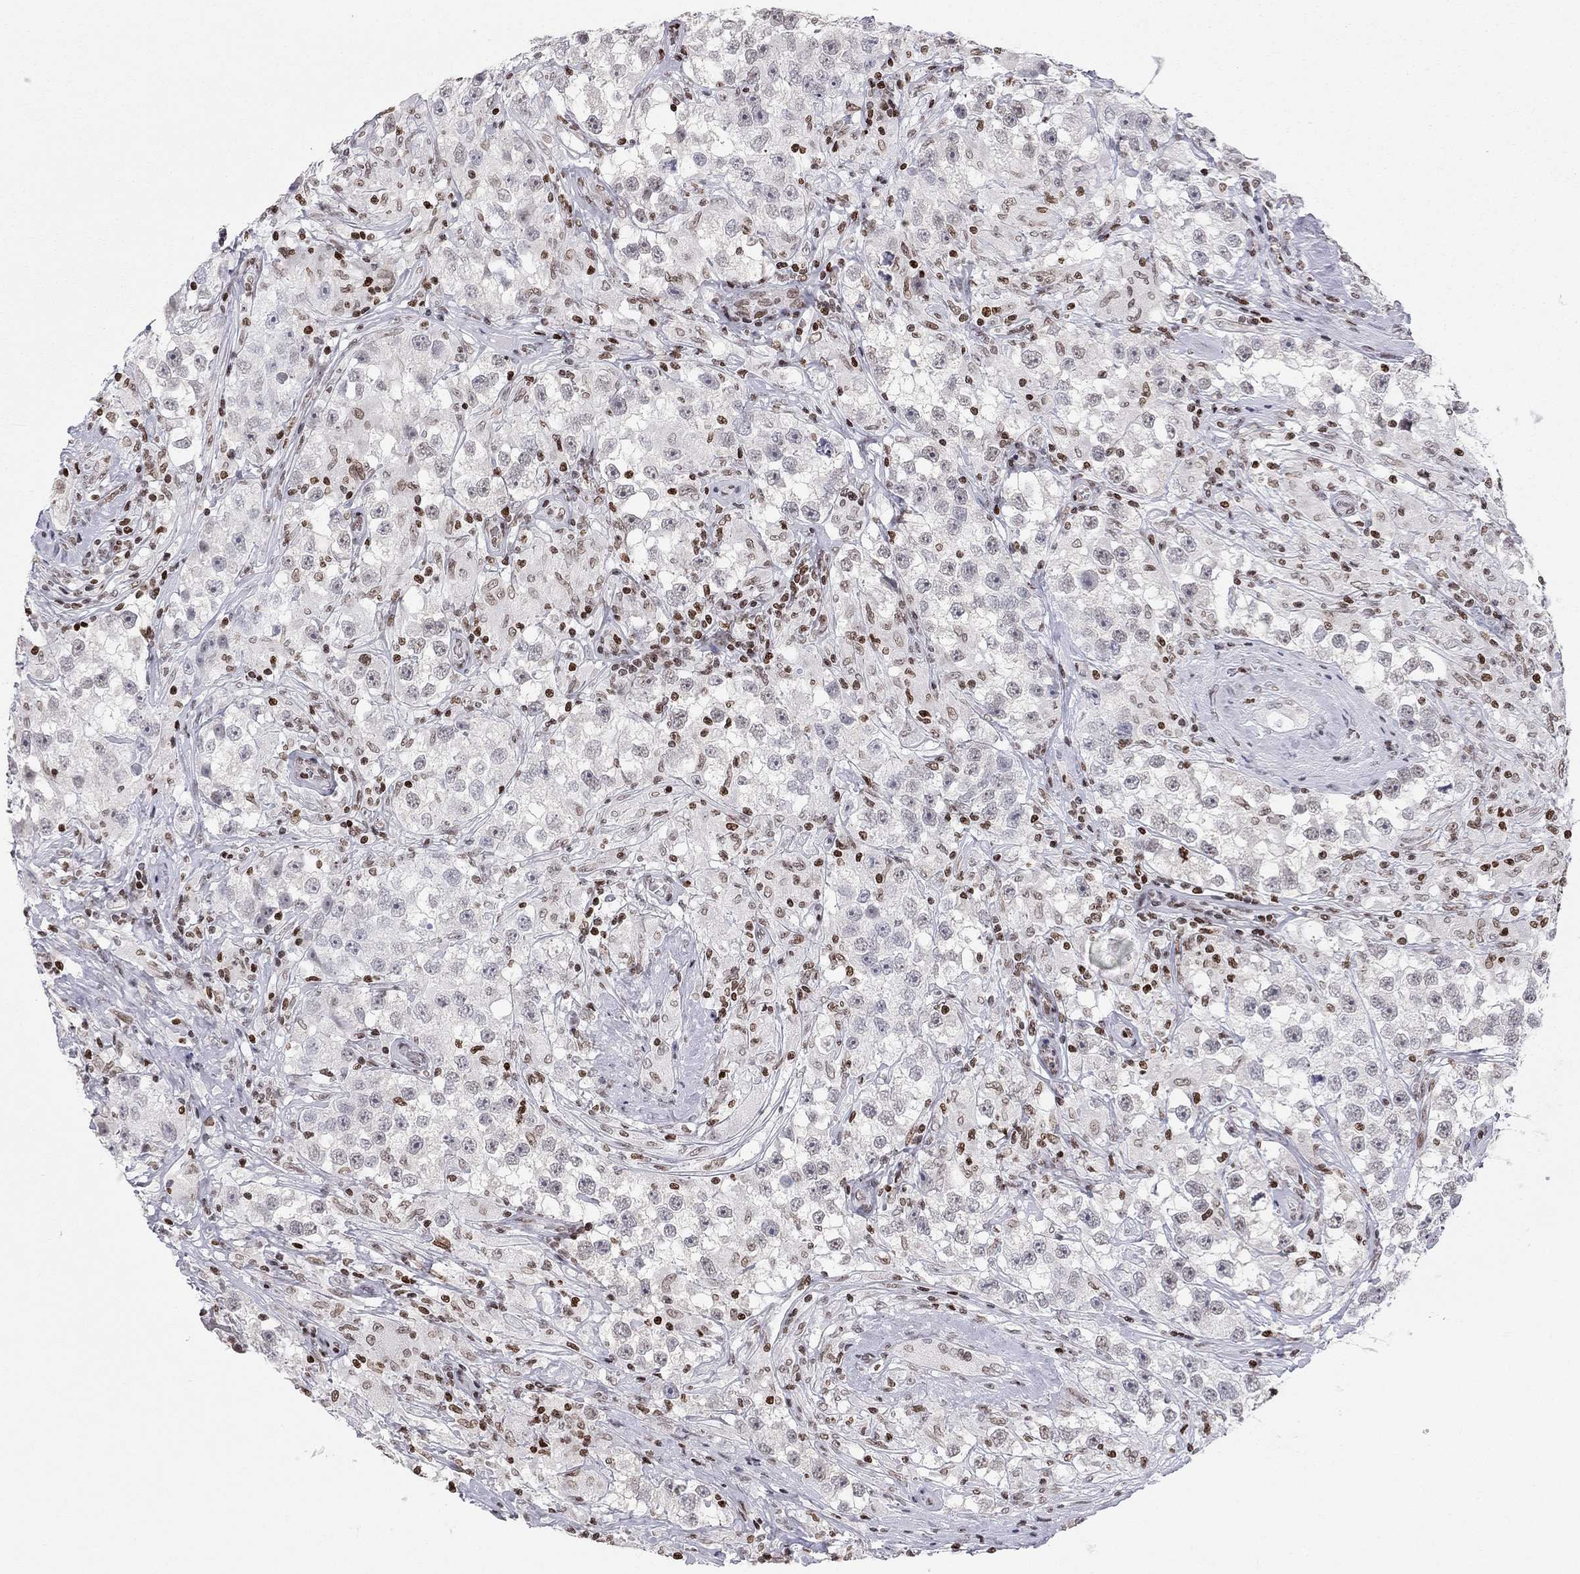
{"staining": {"intensity": "moderate", "quantity": "<25%", "location": "nuclear"}, "tissue": "testis cancer", "cell_type": "Tumor cells", "image_type": "cancer", "snomed": [{"axis": "morphology", "description": "Seminoma, NOS"}, {"axis": "topography", "description": "Testis"}], "caption": "Testis cancer (seminoma) stained with a brown dye reveals moderate nuclear positive staining in about <25% of tumor cells.", "gene": "H2AX", "patient": {"sex": "male", "age": 46}}